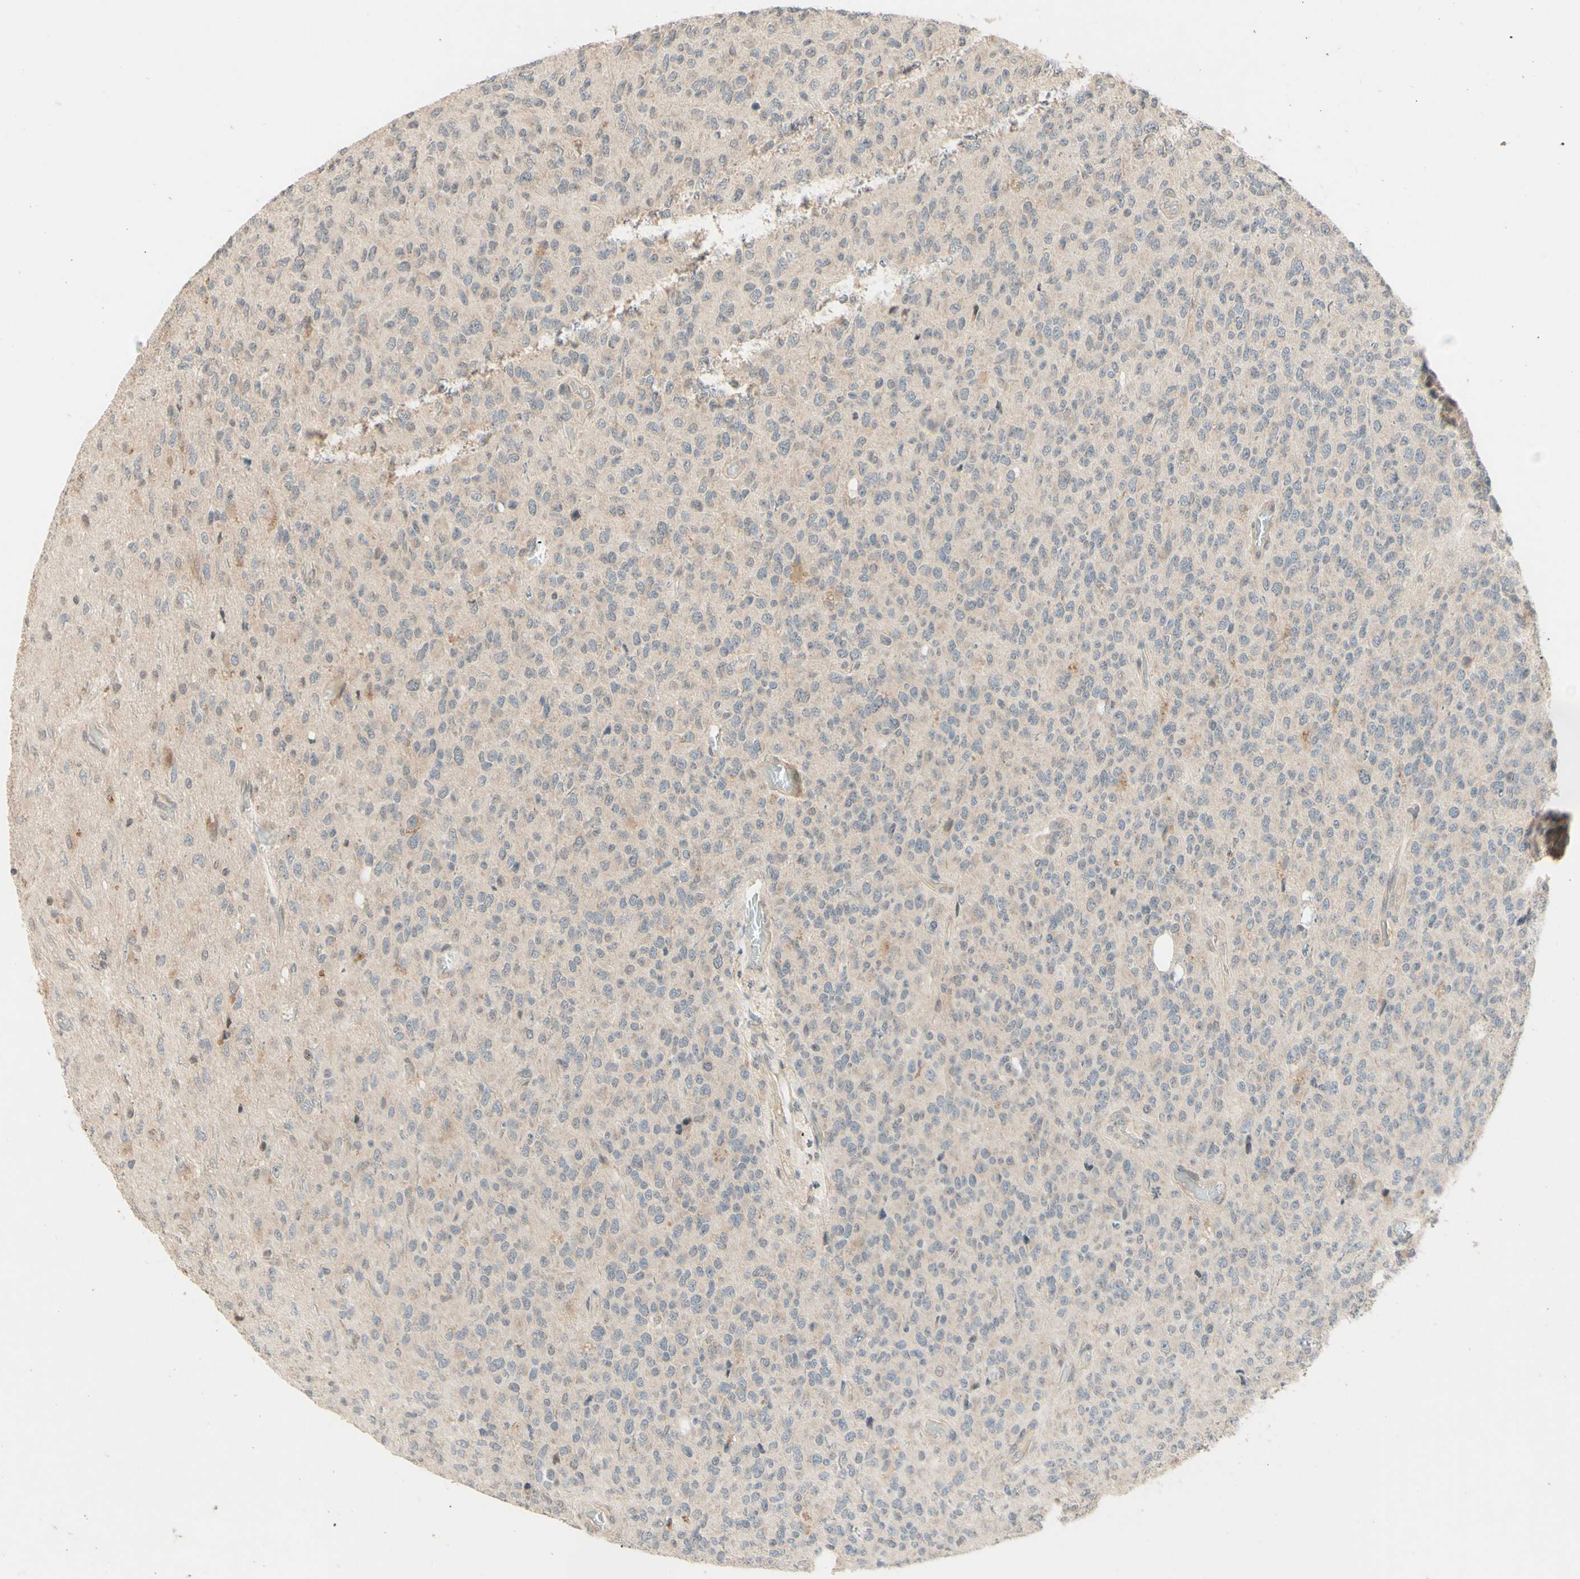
{"staining": {"intensity": "weak", "quantity": "<25%", "location": "cytoplasmic/membranous"}, "tissue": "glioma", "cell_type": "Tumor cells", "image_type": "cancer", "snomed": [{"axis": "morphology", "description": "Glioma, malignant, High grade"}, {"axis": "topography", "description": "pancreas cauda"}], "caption": "An image of glioma stained for a protein demonstrates no brown staining in tumor cells.", "gene": "ZW10", "patient": {"sex": "male", "age": 60}}